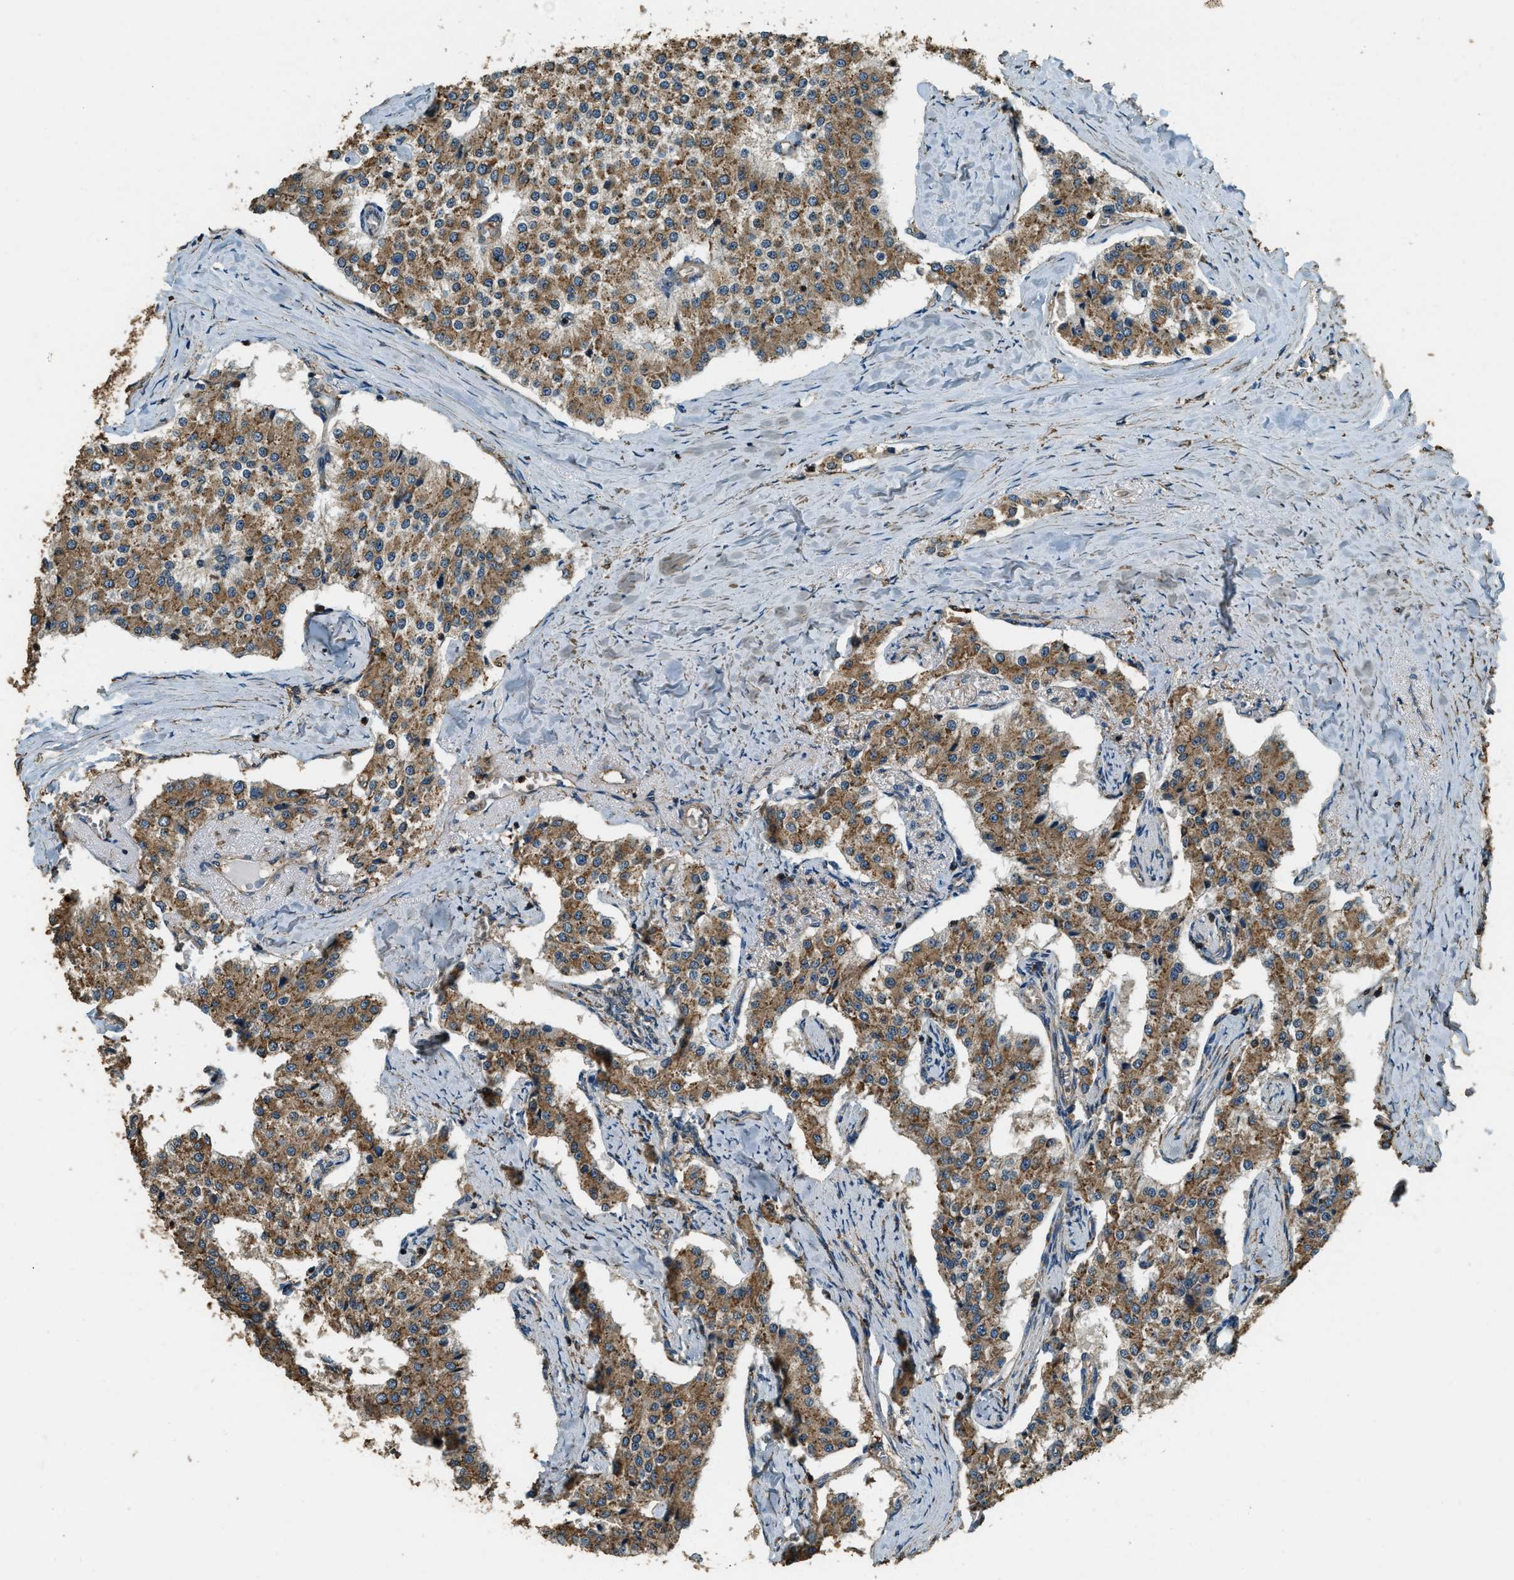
{"staining": {"intensity": "moderate", "quantity": ">75%", "location": "cytoplasmic/membranous"}, "tissue": "carcinoid", "cell_type": "Tumor cells", "image_type": "cancer", "snomed": [{"axis": "morphology", "description": "Carcinoid, malignant, NOS"}, {"axis": "topography", "description": "Colon"}], "caption": "Carcinoid stained with a brown dye displays moderate cytoplasmic/membranous positive staining in about >75% of tumor cells.", "gene": "ERGIC1", "patient": {"sex": "female", "age": 52}}